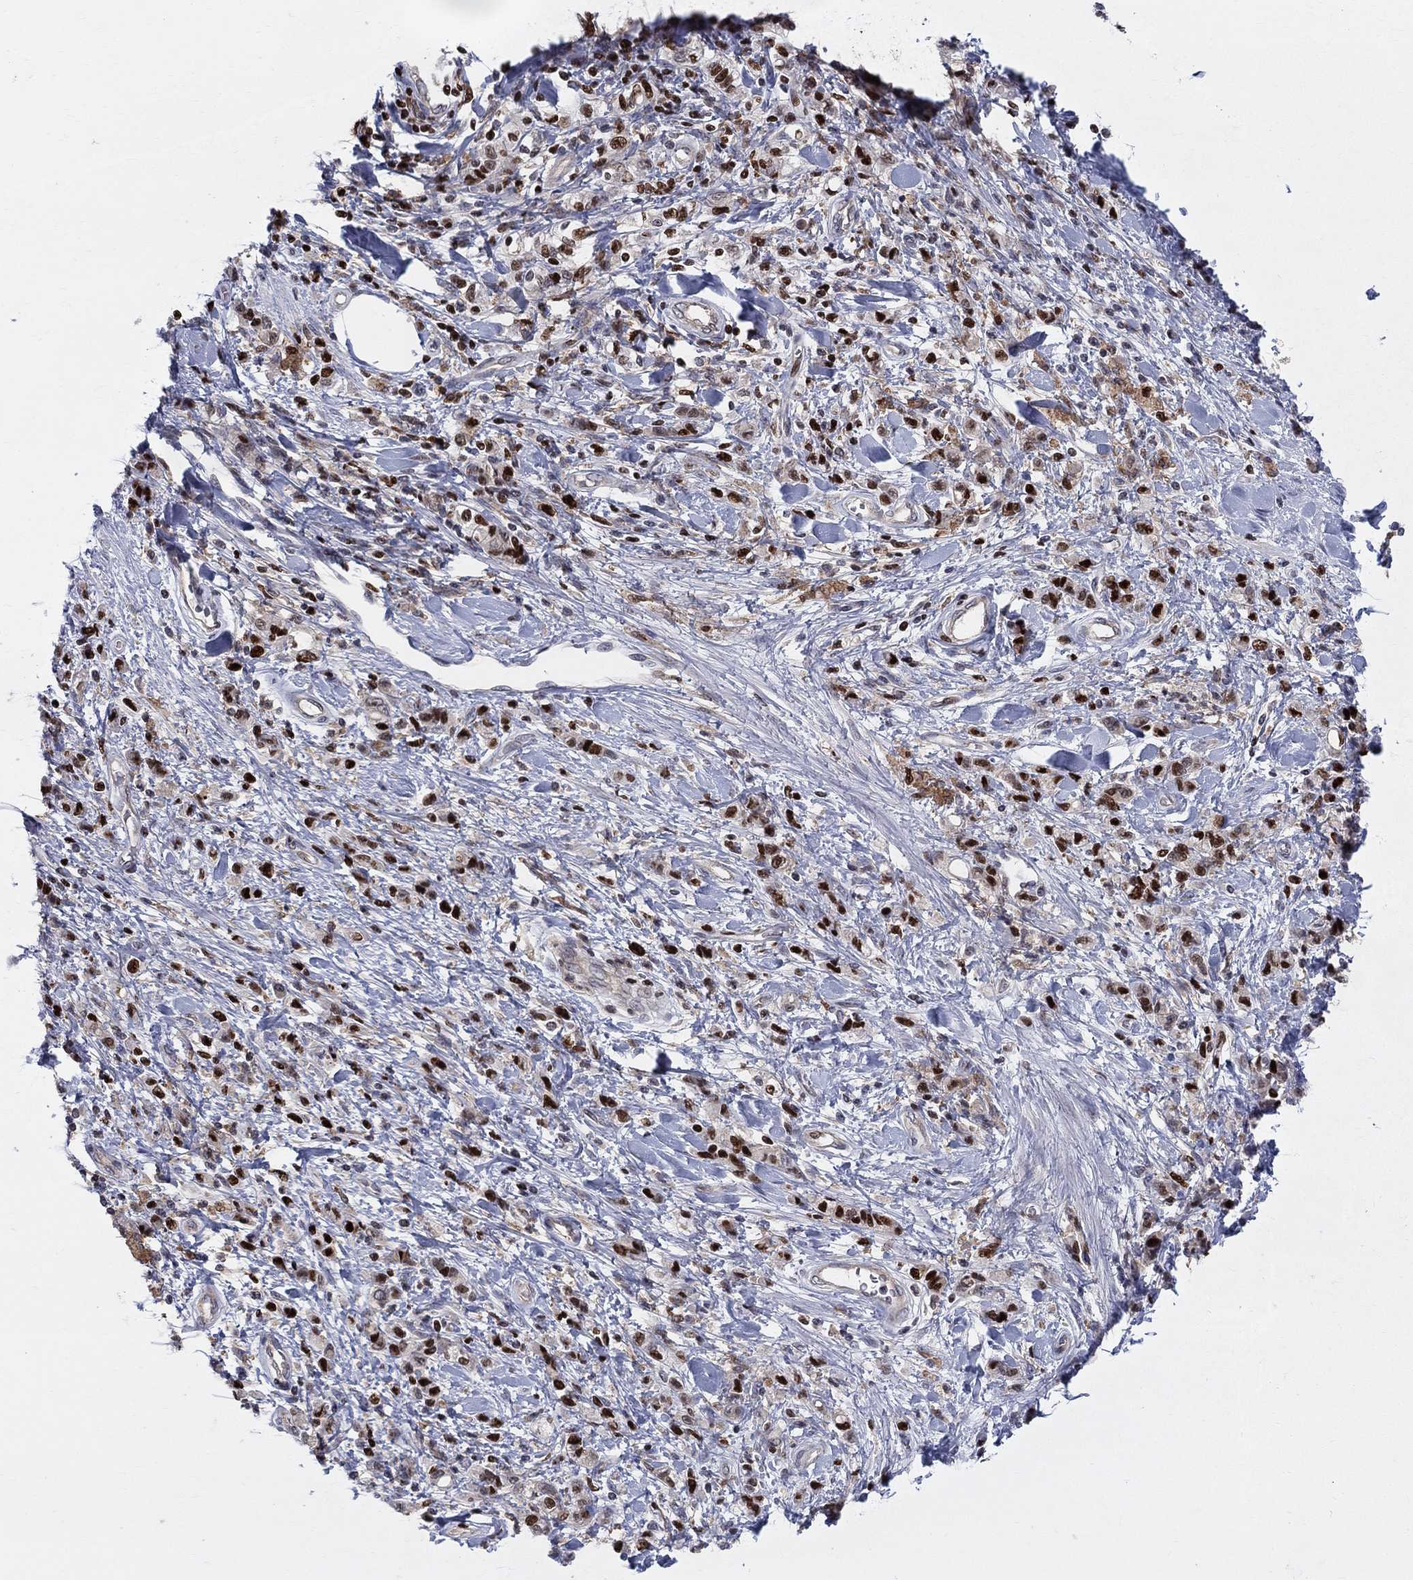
{"staining": {"intensity": "strong", "quantity": "<25%", "location": "nuclear"}, "tissue": "stomach cancer", "cell_type": "Tumor cells", "image_type": "cancer", "snomed": [{"axis": "morphology", "description": "Adenocarcinoma, NOS"}, {"axis": "topography", "description": "Stomach"}], "caption": "A brown stain highlights strong nuclear positivity of a protein in stomach cancer tumor cells.", "gene": "ZNHIT3", "patient": {"sex": "male", "age": 77}}